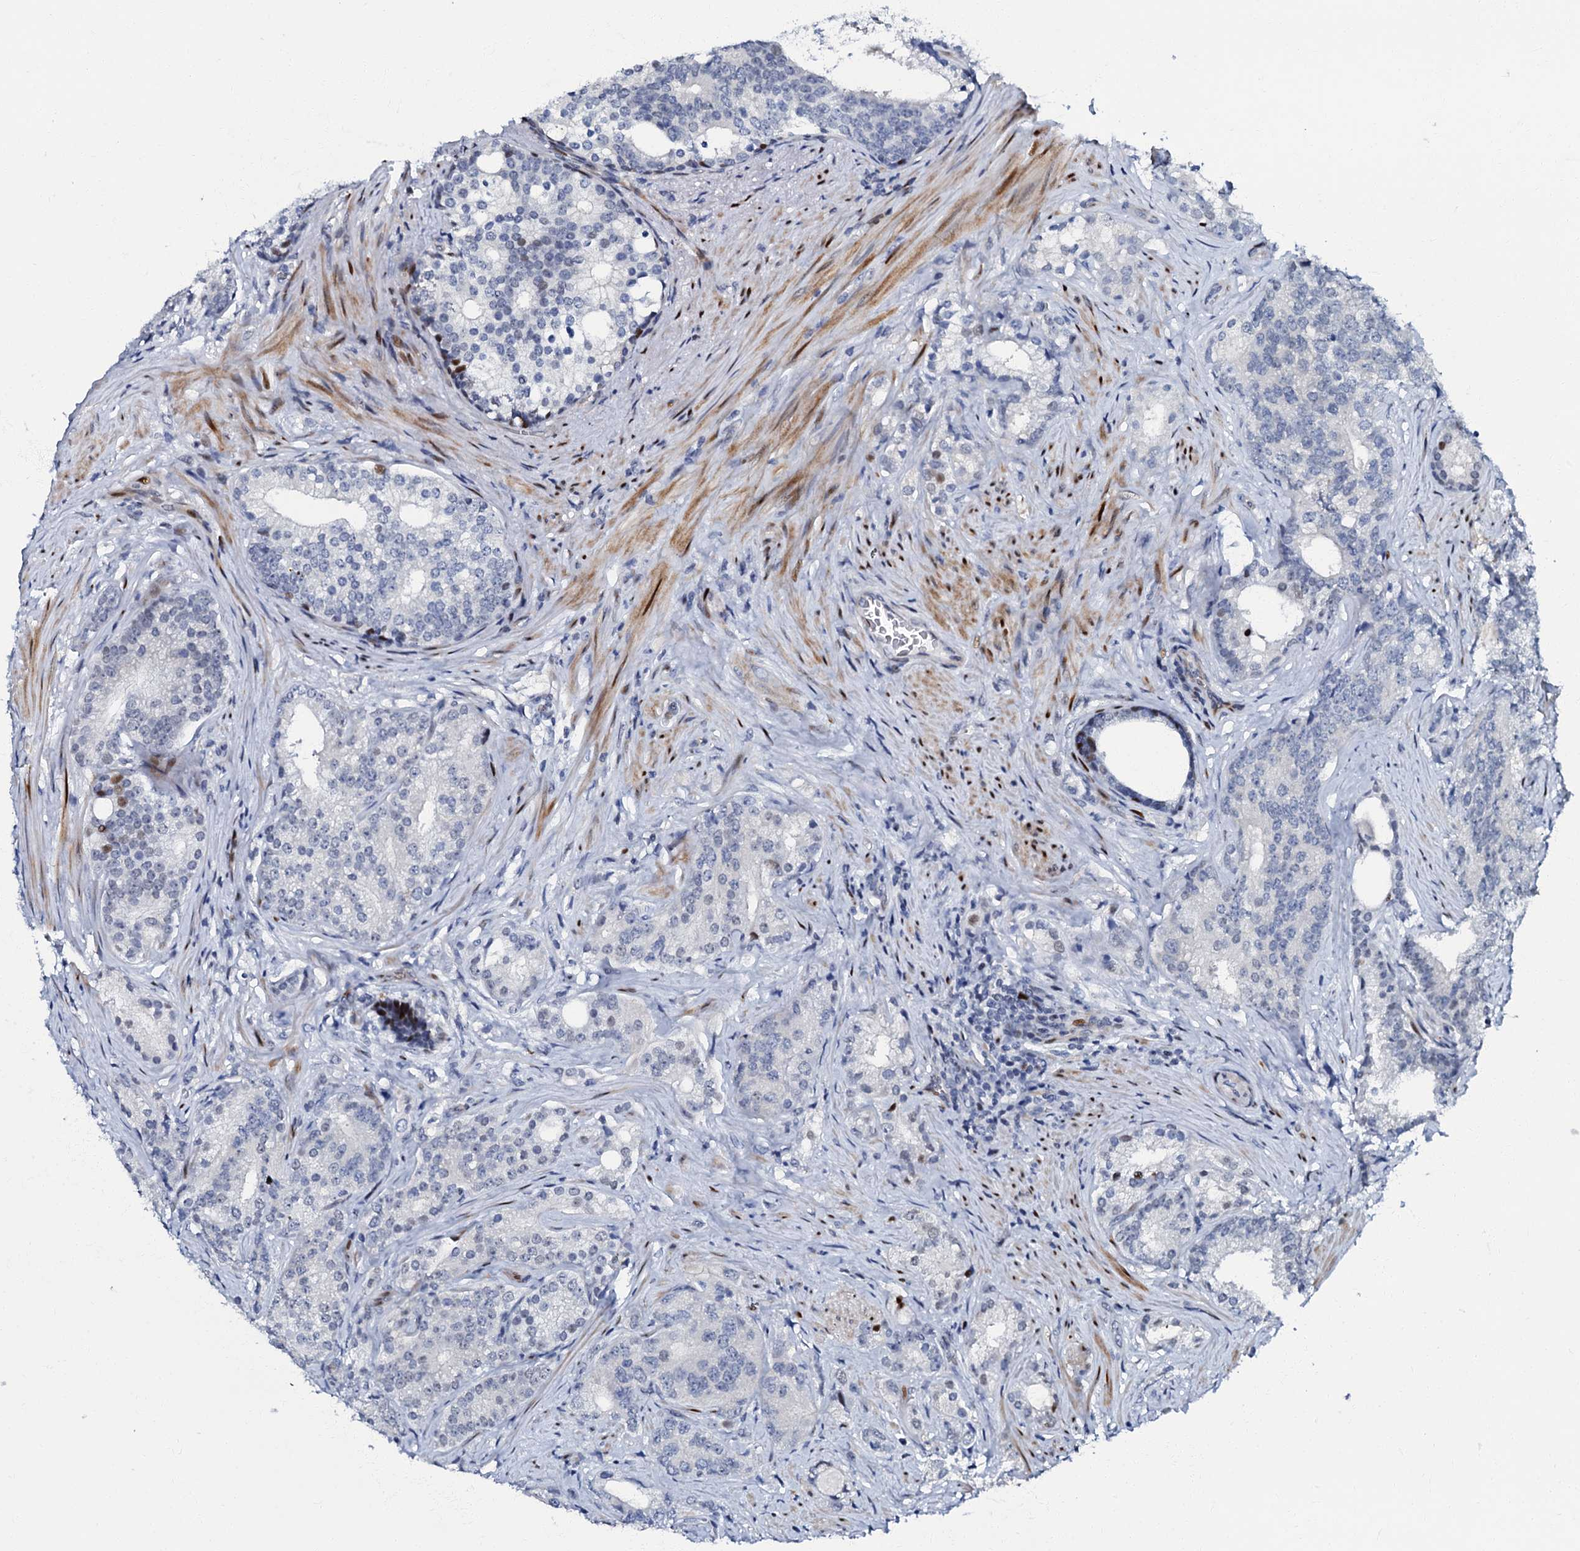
{"staining": {"intensity": "negative", "quantity": "none", "location": "none"}, "tissue": "prostate cancer", "cell_type": "Tumor cells", "image_type": "cancer", "snomed": [{"axis": "morphology", "description": "Adenocarcinoma, Low grade"}, {"axis": "topography", "description": "Prostate"}], "caption": "Immunohistochemistry (IHC) histopathology image of neoplastic tissue: prostate cancer (adenocarcinoma (low-grade)) stained with DAB (3,3'-diaminobenzidine) exhibits no significant protein expression in tumor cells.", "gene": "MFSD5", "patient": {"sex": "male", "age": 71}}